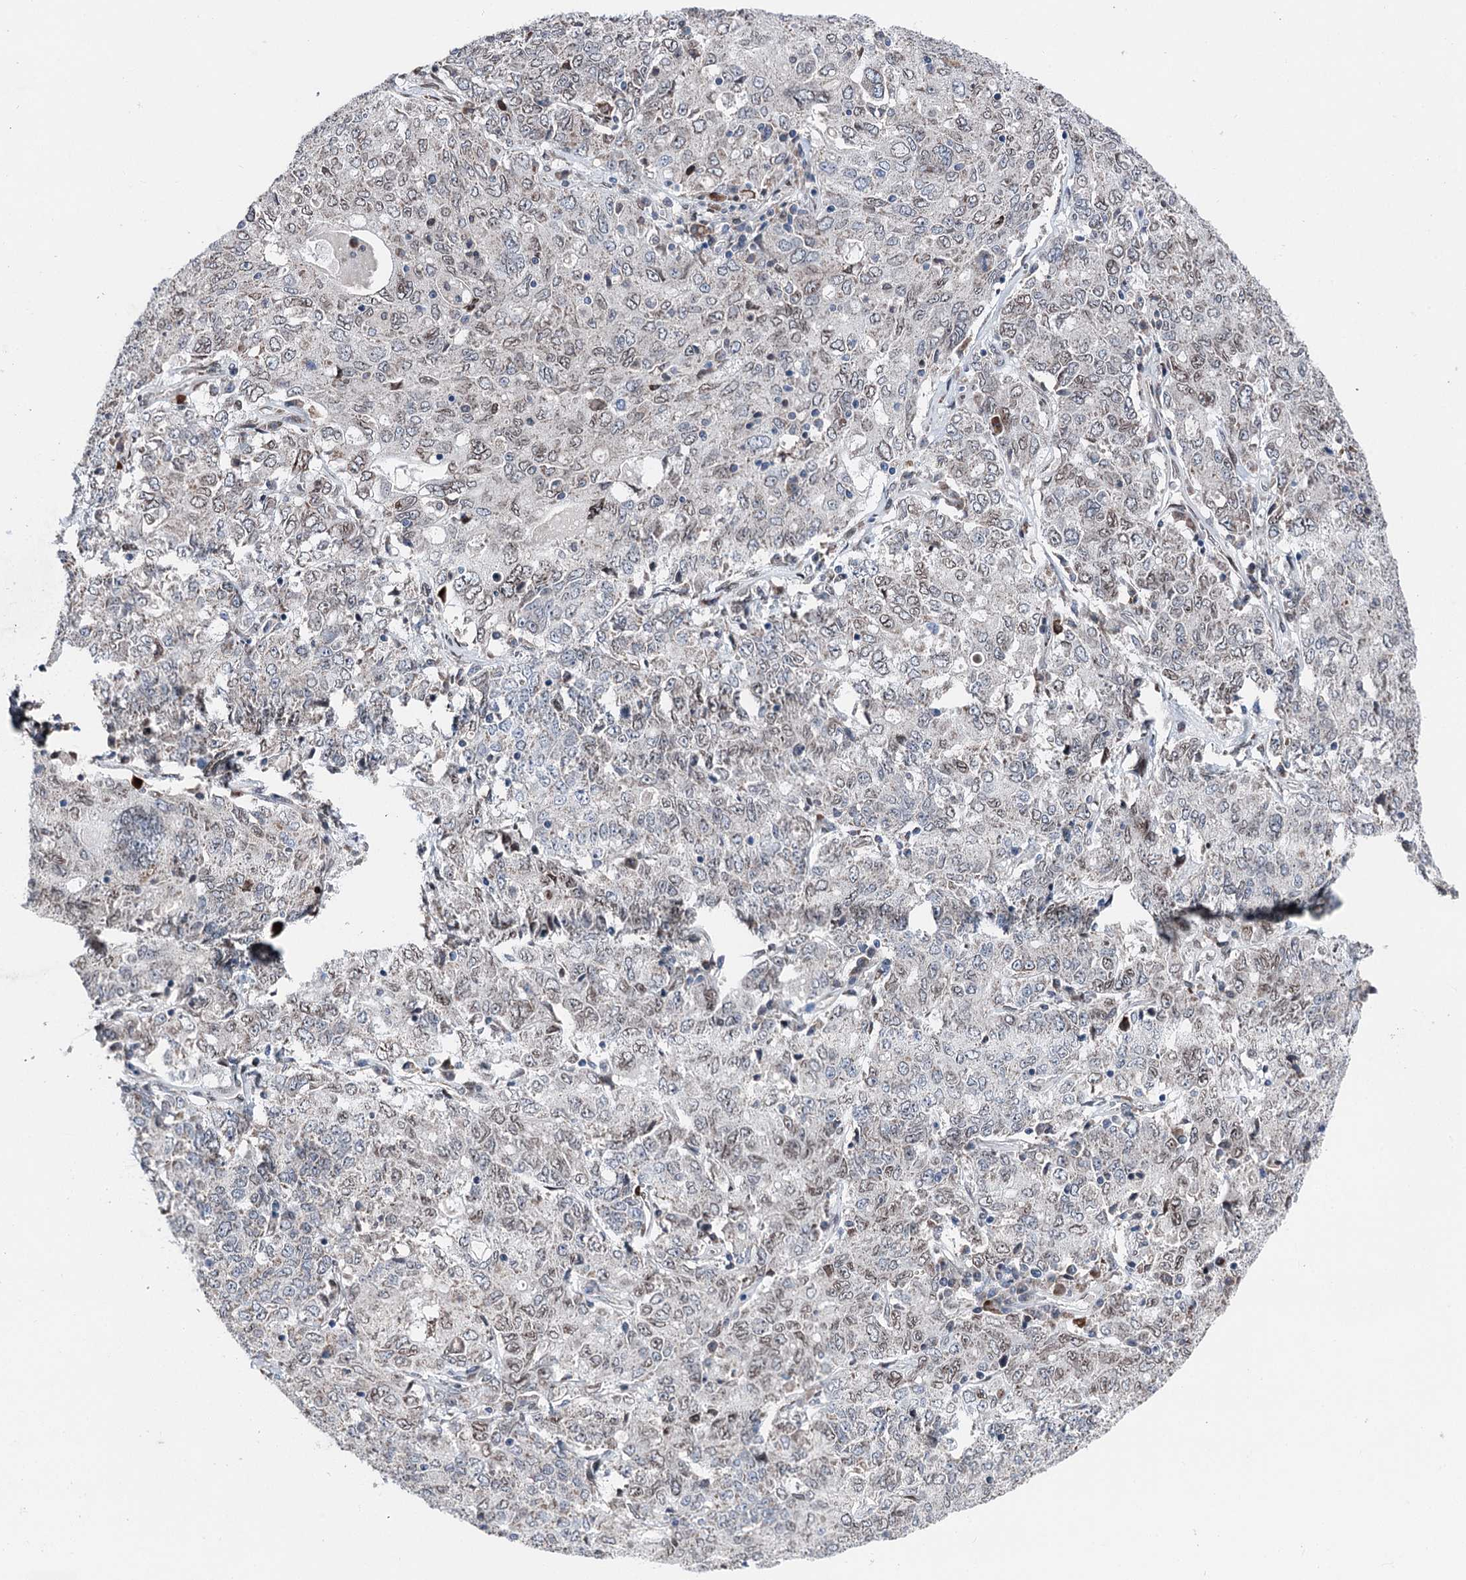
{"staining": {"intensity": "weak", "quantity": "<25%", "location": "cytoplasmic/membranous"}, "tissue": "ovarian cancer", "cell_type": "Tumor cells", "image_type": "cancer", "snomed": [{"axis": "morphology", "description": "Carcinoma, endometroid"}, {"axis": "topography", "description": "Ovary"}], "caption": "High power microscopy photomicrograph of an IHC micrograph of ovarian endometroid carcinoma, revealing no significant positivity in tumor cells.", "gene": "MRPL14", "patient": {"sex": "female", "age": 62}}